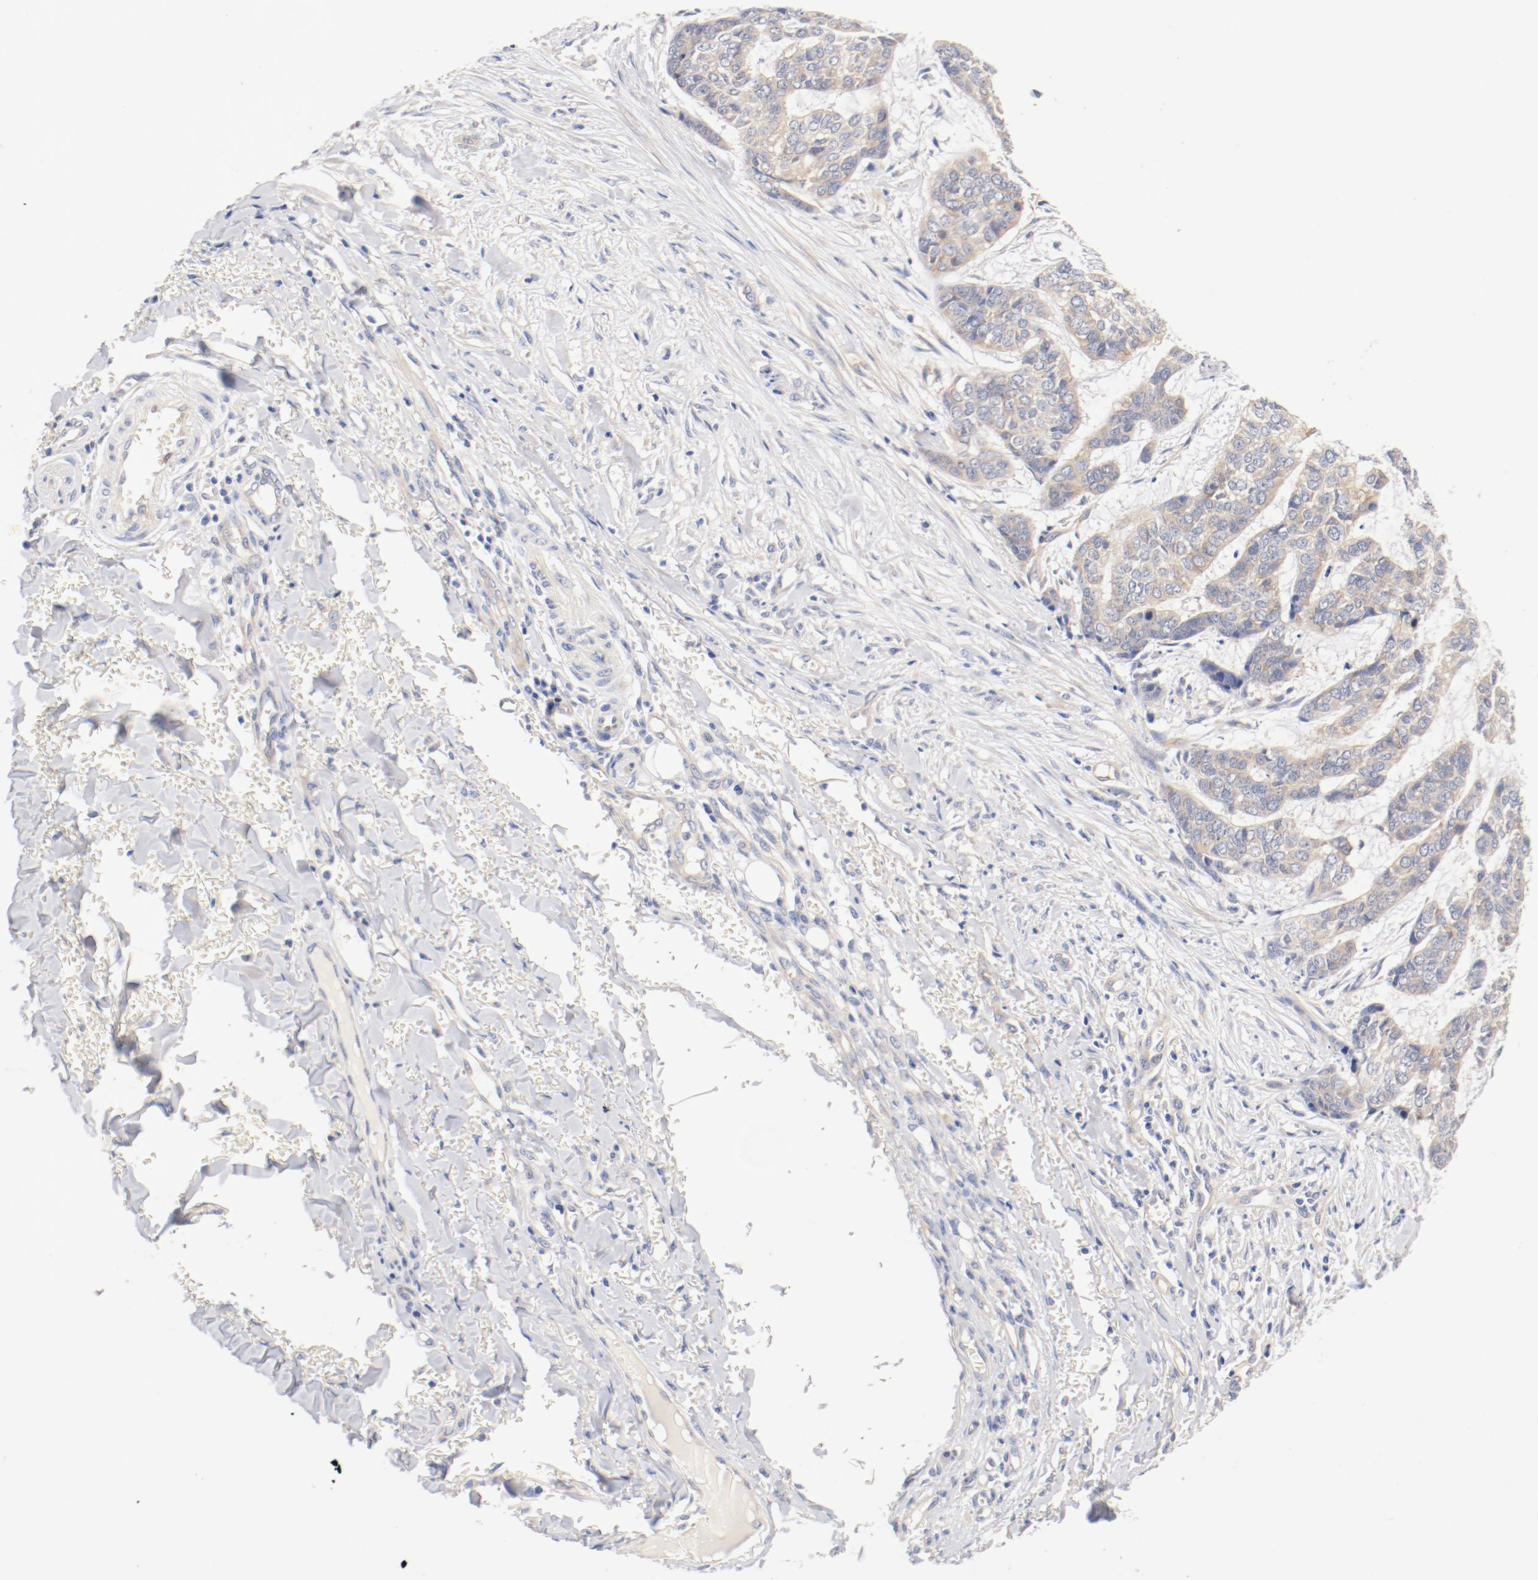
{"staining": {"intensity": "negative", "quantity": "none", "location": "none"}, "tissue": "skin cancer", "cell_type": "Tumor cells", "image_type": "cancer", "snomed": [{"axis": "morphology", "description": "Basal cell carcinoma"}, {"axis": "topography", "description": "Skin"}], "caption": "The image displays no significant positivity in tumor cells of skin cancer.", "gene": "DYNC1H1", "patient": {"sex": "female", "age": 64}}